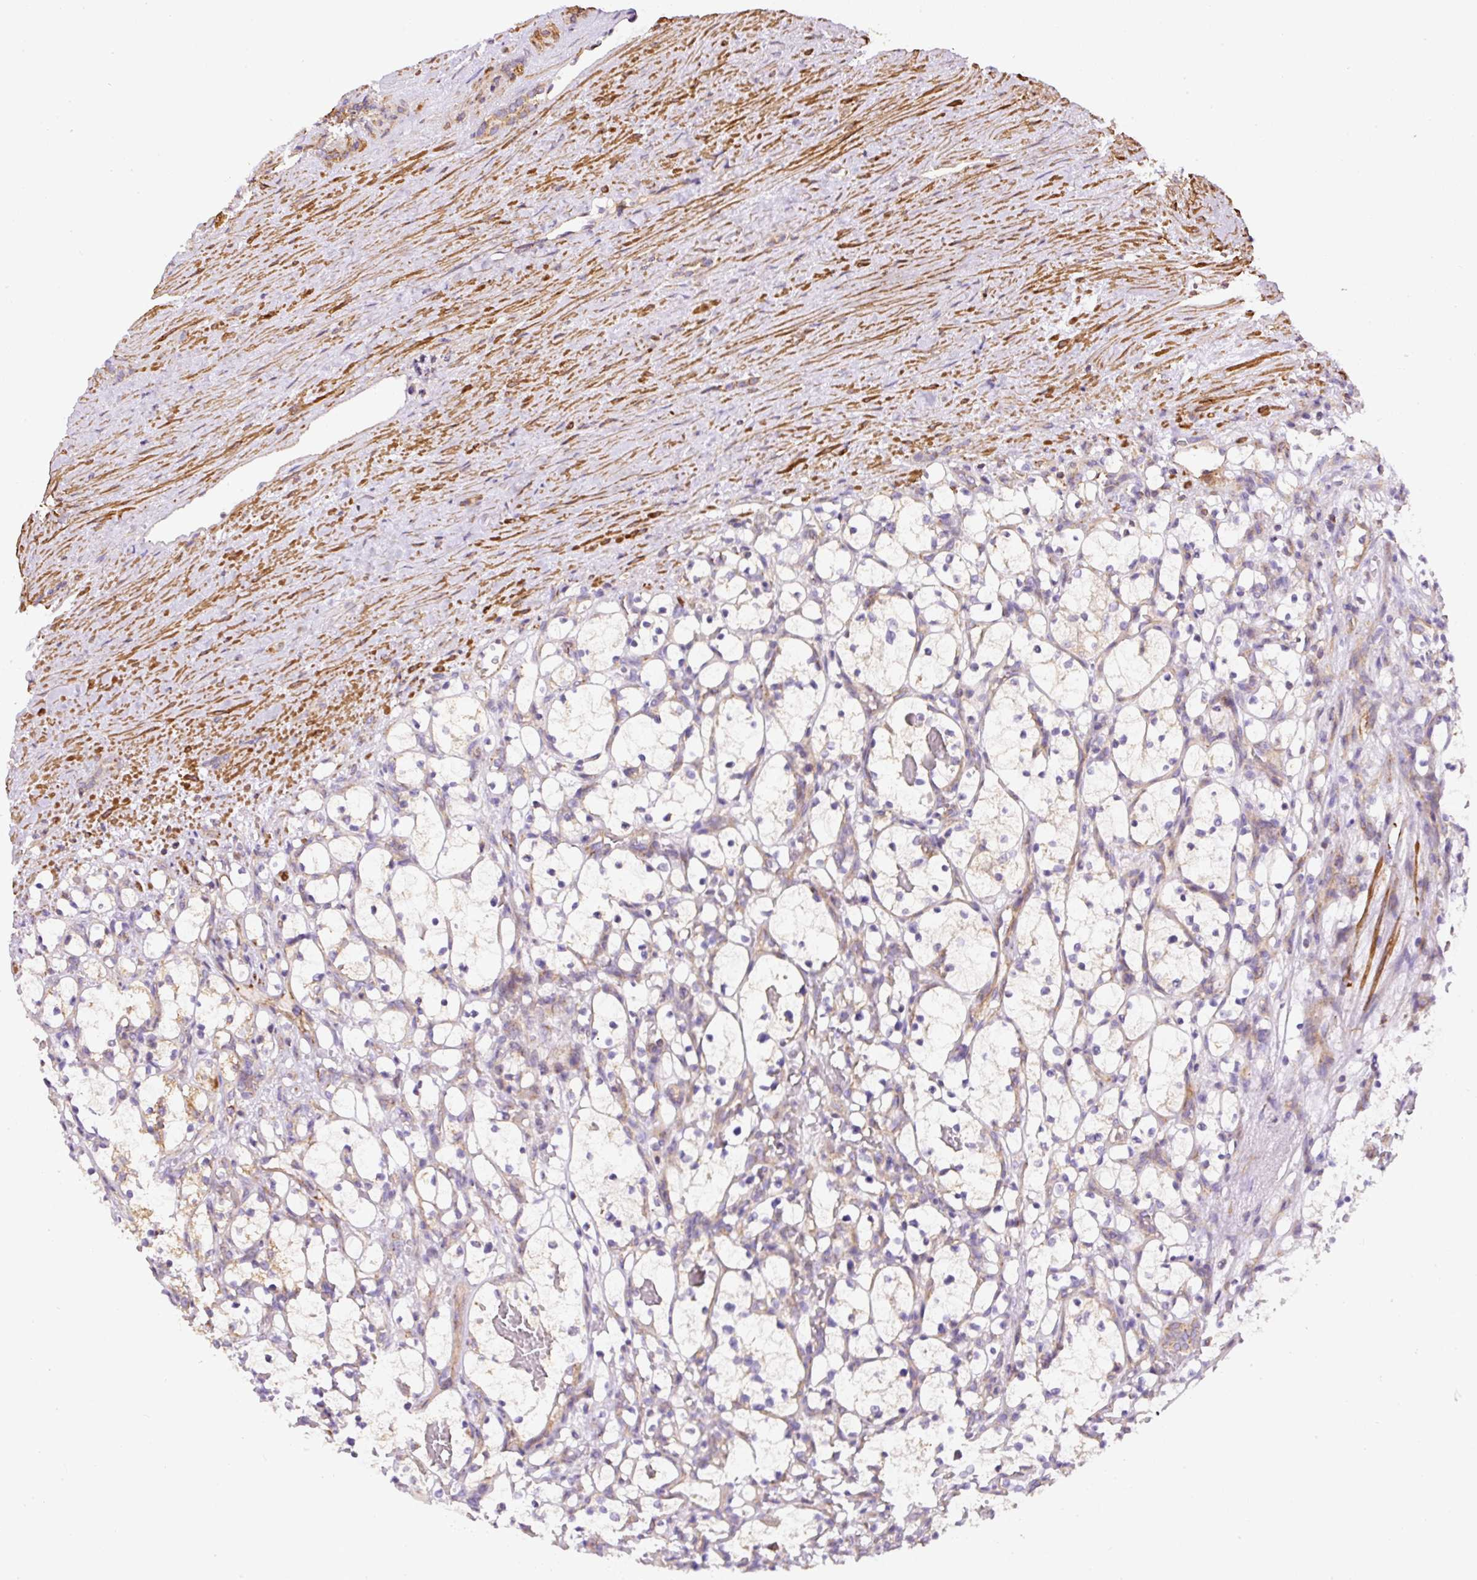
{"staining": {"intensity": "weak", "quantity": "<25%", "location": "cytoplasmic/membranous"}, "tissue": "renal cancer", "cell_type": "Tumor cells", "image_type": "cancer", "snomed": [{"axis": "morphology", "description": "Adenocarcinoma, NOS"}, {"axis": "topography", "description": "Kidney"}], "caption": "Tumor cells show no significant positivity in renal cancer. (DAB (3,3'-diaminobenzidine) immunohistochemistry, high magnification).", "gene": "NDUFAF2", "patient": {"sex": "female", "age": 69}}